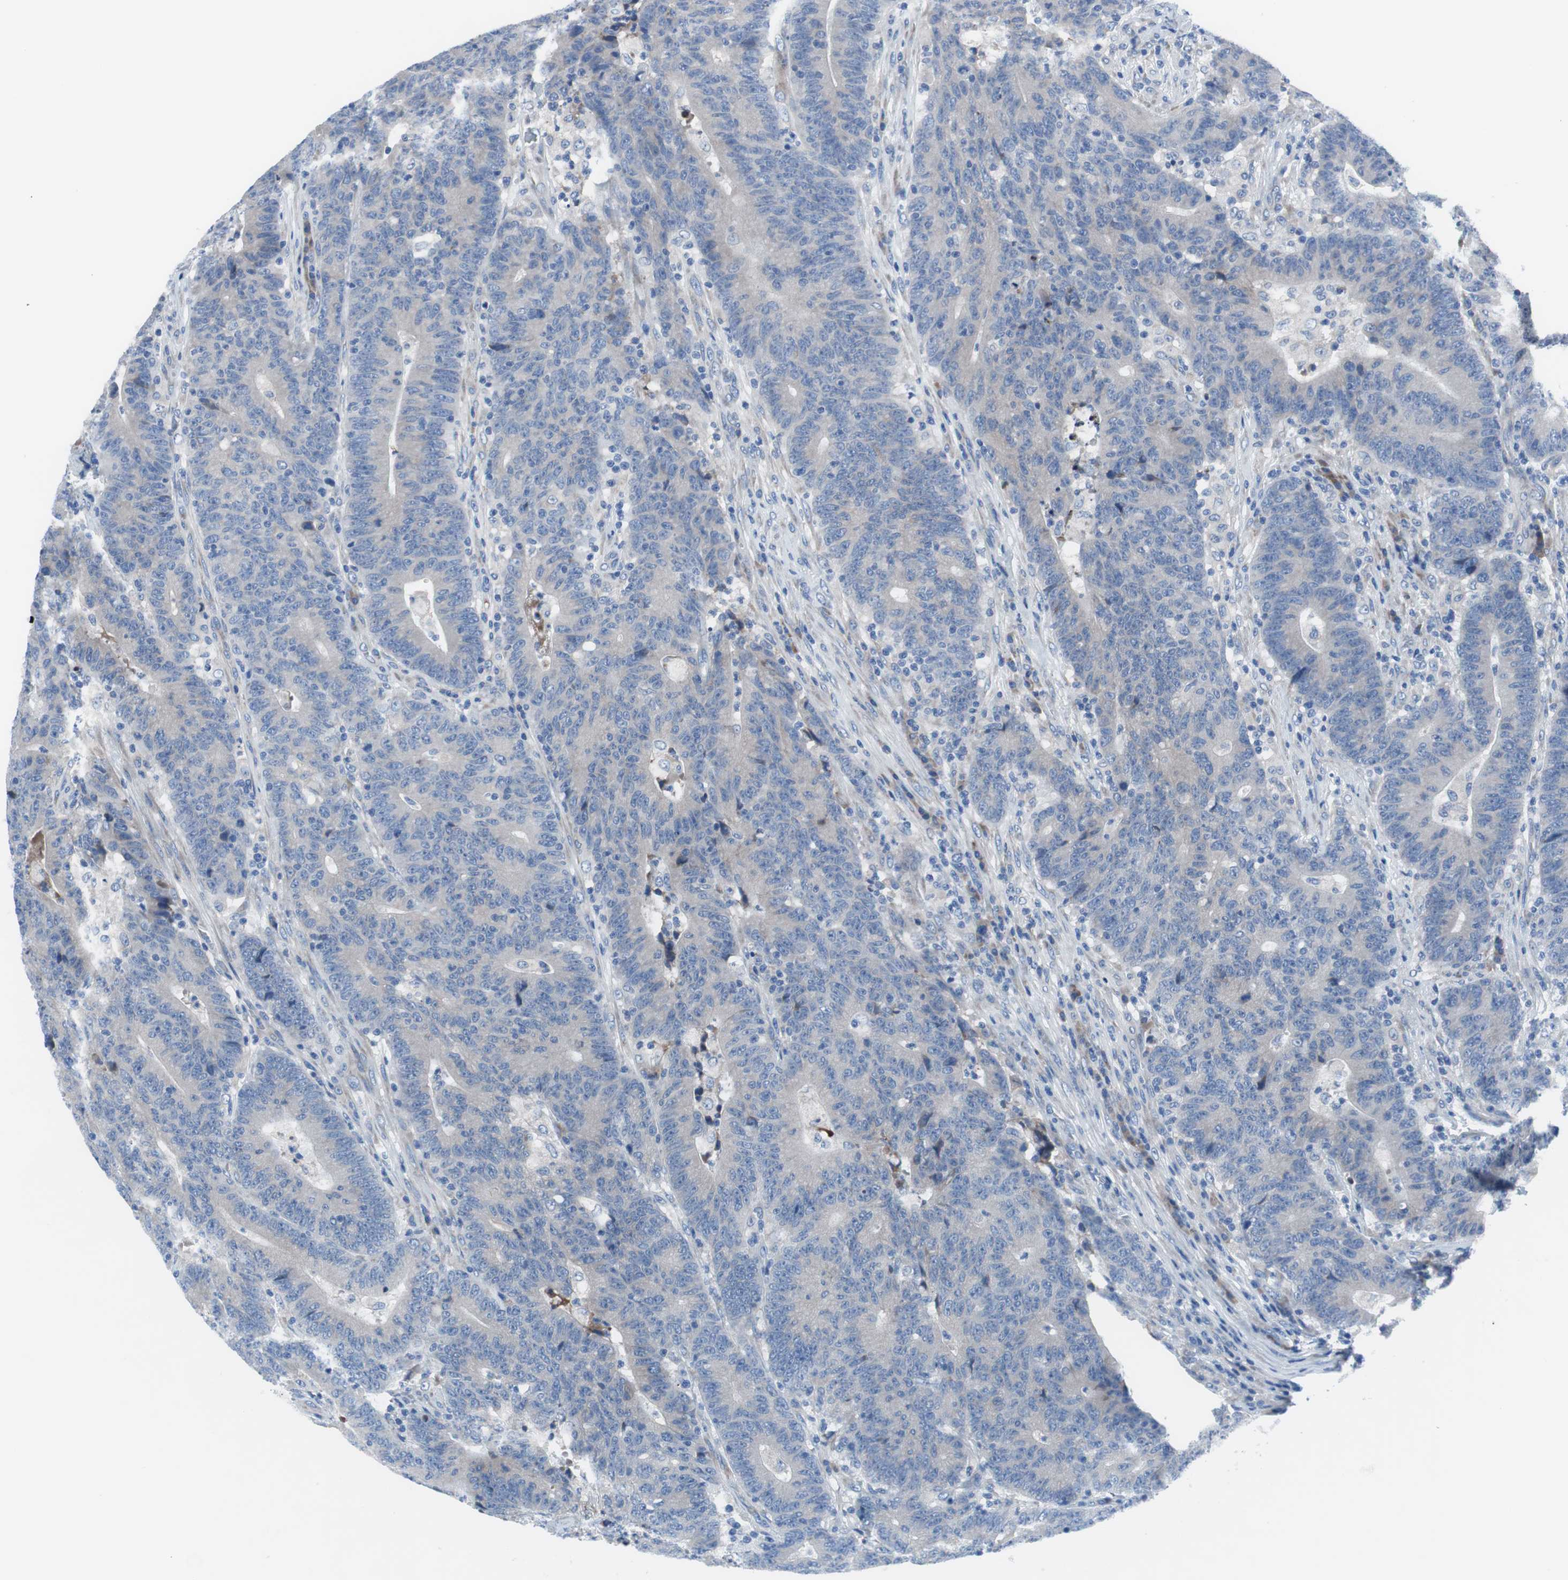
{"staining": {"intensity": "negative", "quantity": "none", "location": "none"}, "tissue": "colorectal cancer", "cell_type": "Tumor cells", "image_type": "cancer", "snomed": [{"axis": "morphology", "description": "Normal tissue, NOS"}, {"axis": "morphology", "description": "Adenocarcinoma, NOS"}, {"axis": "topography", "description": "Colon"}], "caption": "An IHC photomicrograph of colorectal cancer (adenocarcinoma) is shown. There is no staining in tumor cells of colorectal cancer (adenocarcinoma).", "gene": "KANSL1", "patient": {"sex": "female", "age": 75}}